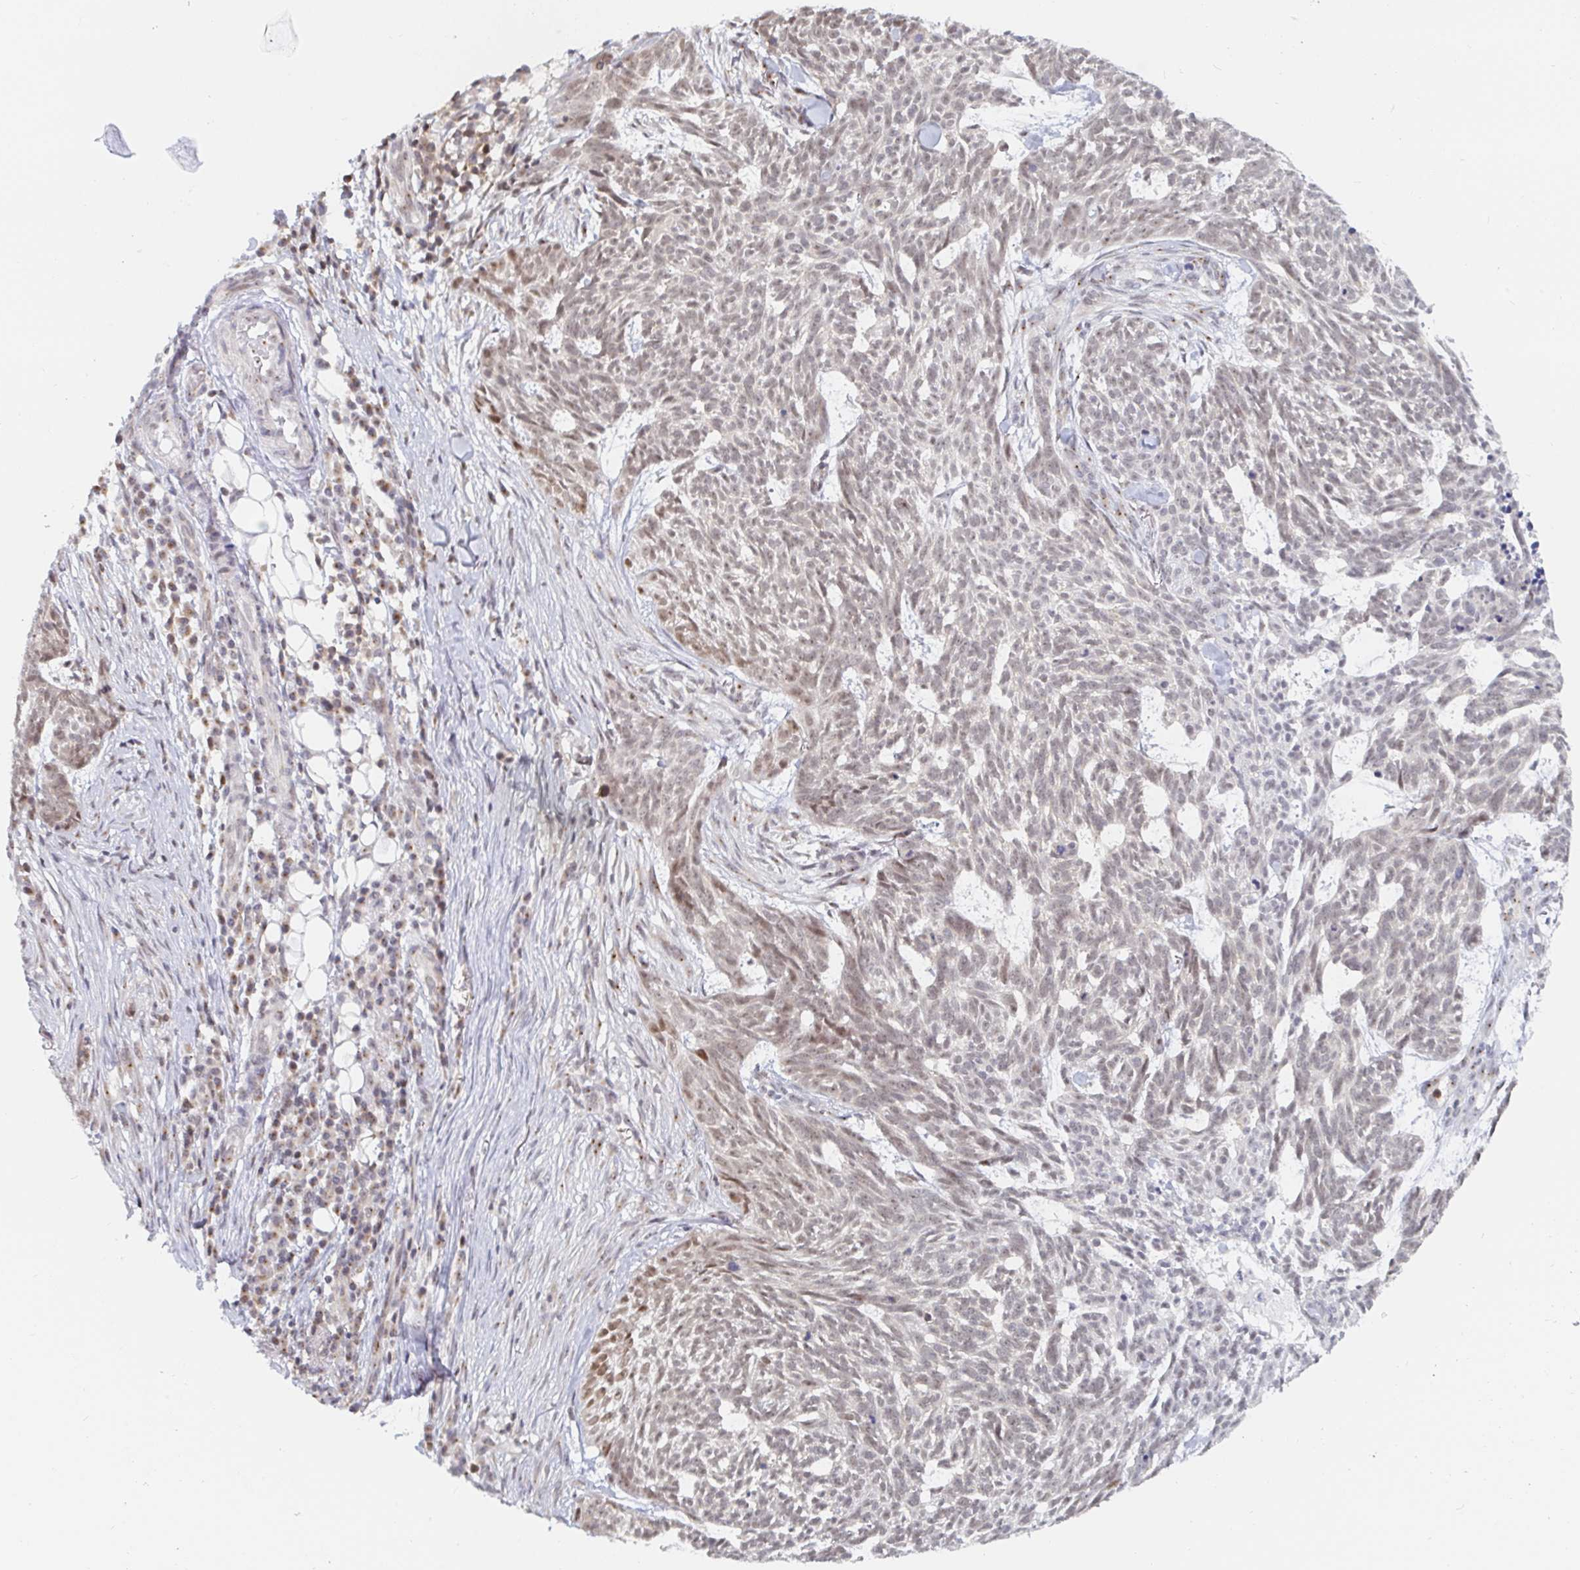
{"staining": {"intensity": "weak", "quantity": "25%-75%", "location": "nuclear"}, "tissue": "skin cancer", "cell_type": "Tumor cells", "image_type": "cancer", "snomed": [{"axis": "morphology", "description": "Basal cell carcinoma"}, {"axis": "topography", "description": "Skin"}], "caption": "This is a histology image of immunohistochemistry staining of basal cell carcinoma (skin), which shows weak expression in the nuclear of tumor cells.", "gene": "CHD2", "patient": {"sex": "female", "age": 93}}